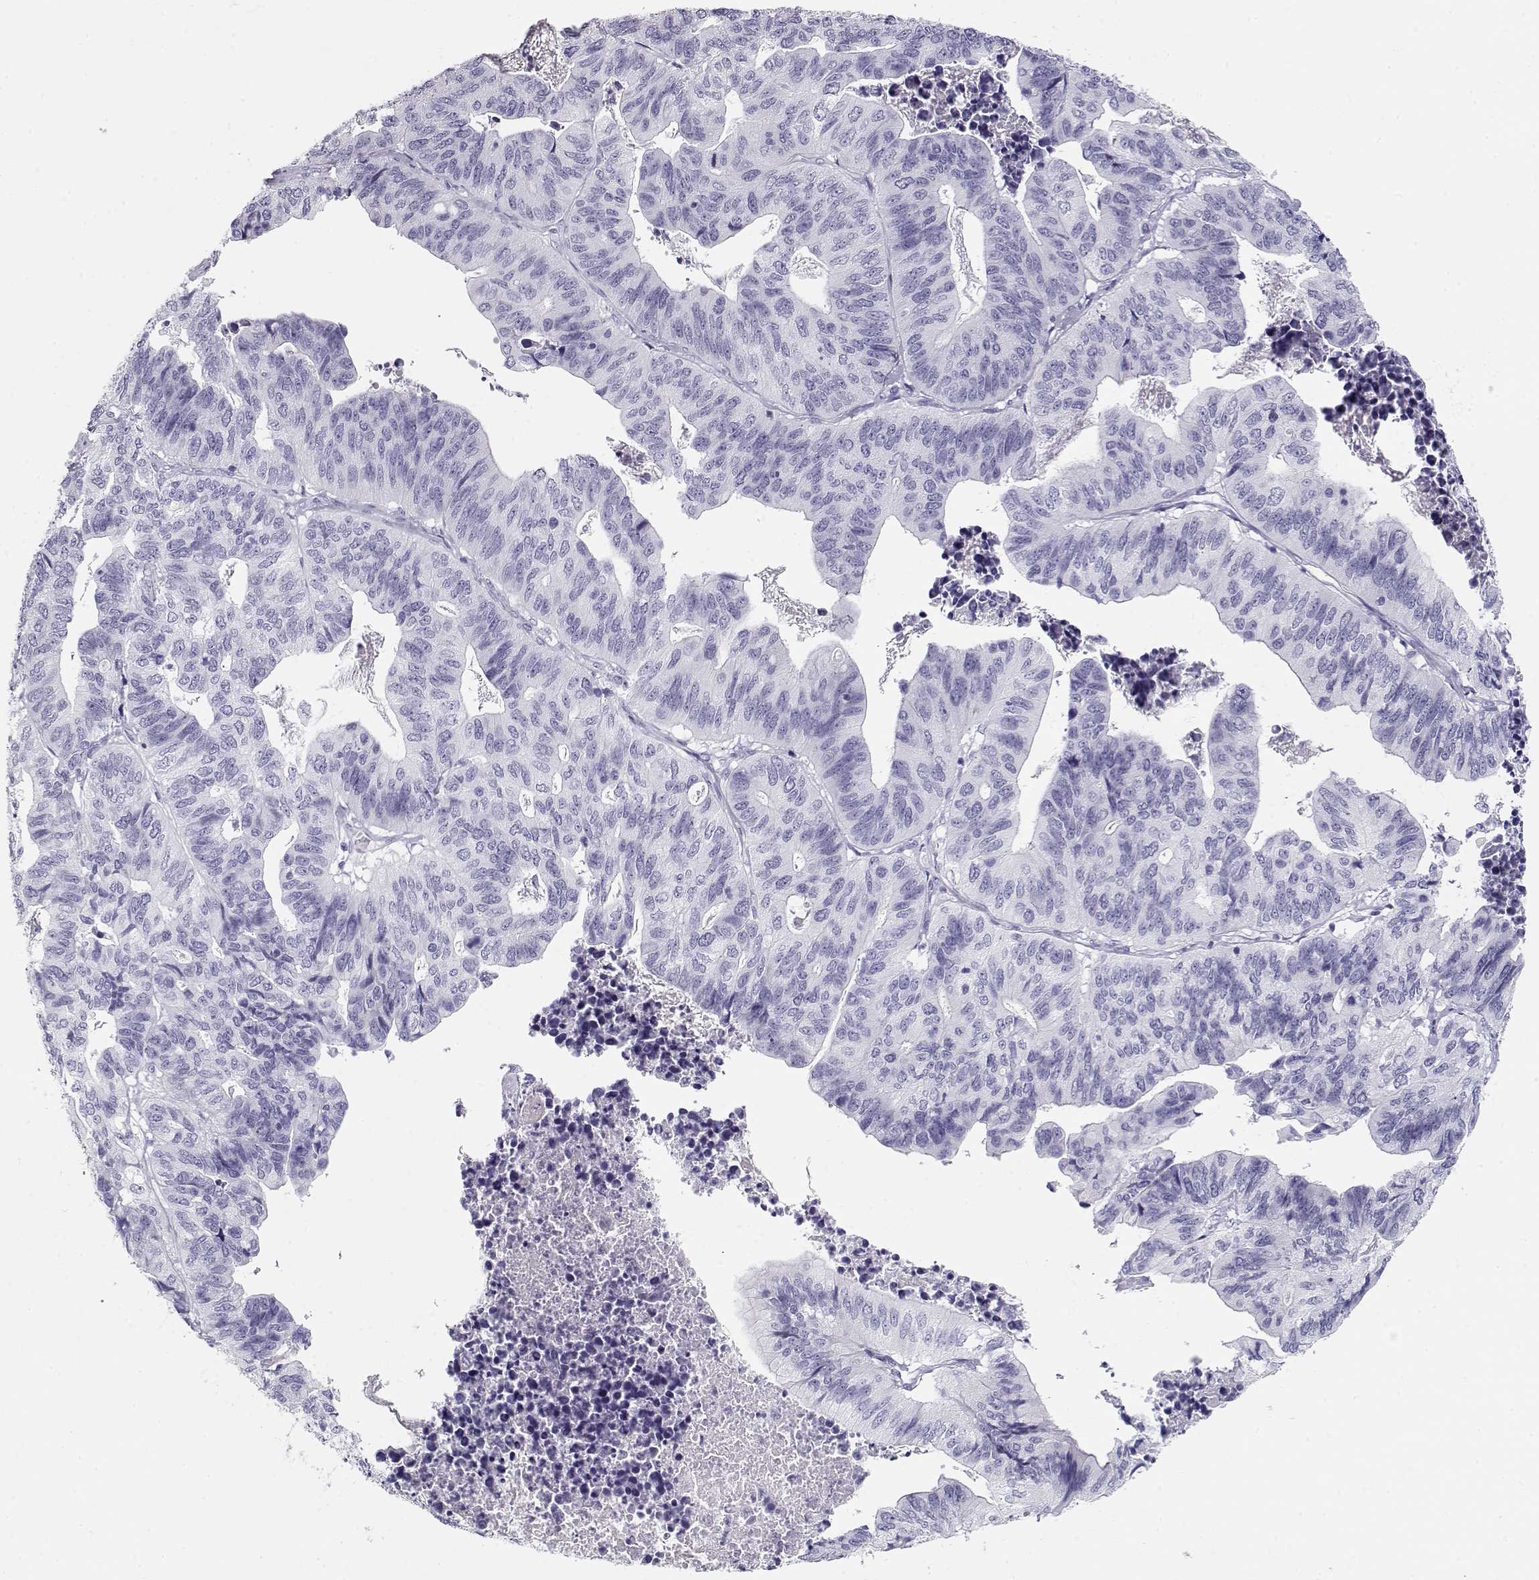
{"staining": {"intensity": "negative", "quantity": "none", "location": "none"}, "tissue": "stomach cancer", "cell_type": "Tumor cells", "image_type": "cancer", "snomed": [{"axis": "morphology", "description": "Adenocarcinoma, NOS"}, {"axis": "topography", "description": "Stomach, upper"}], "caption": "Histopathology image shows no significant protein expression in tumor cells of adenocarcinoma (stomach).", "gene": "MAGEC1", "patient": {"sex": "female", "age": 67}}